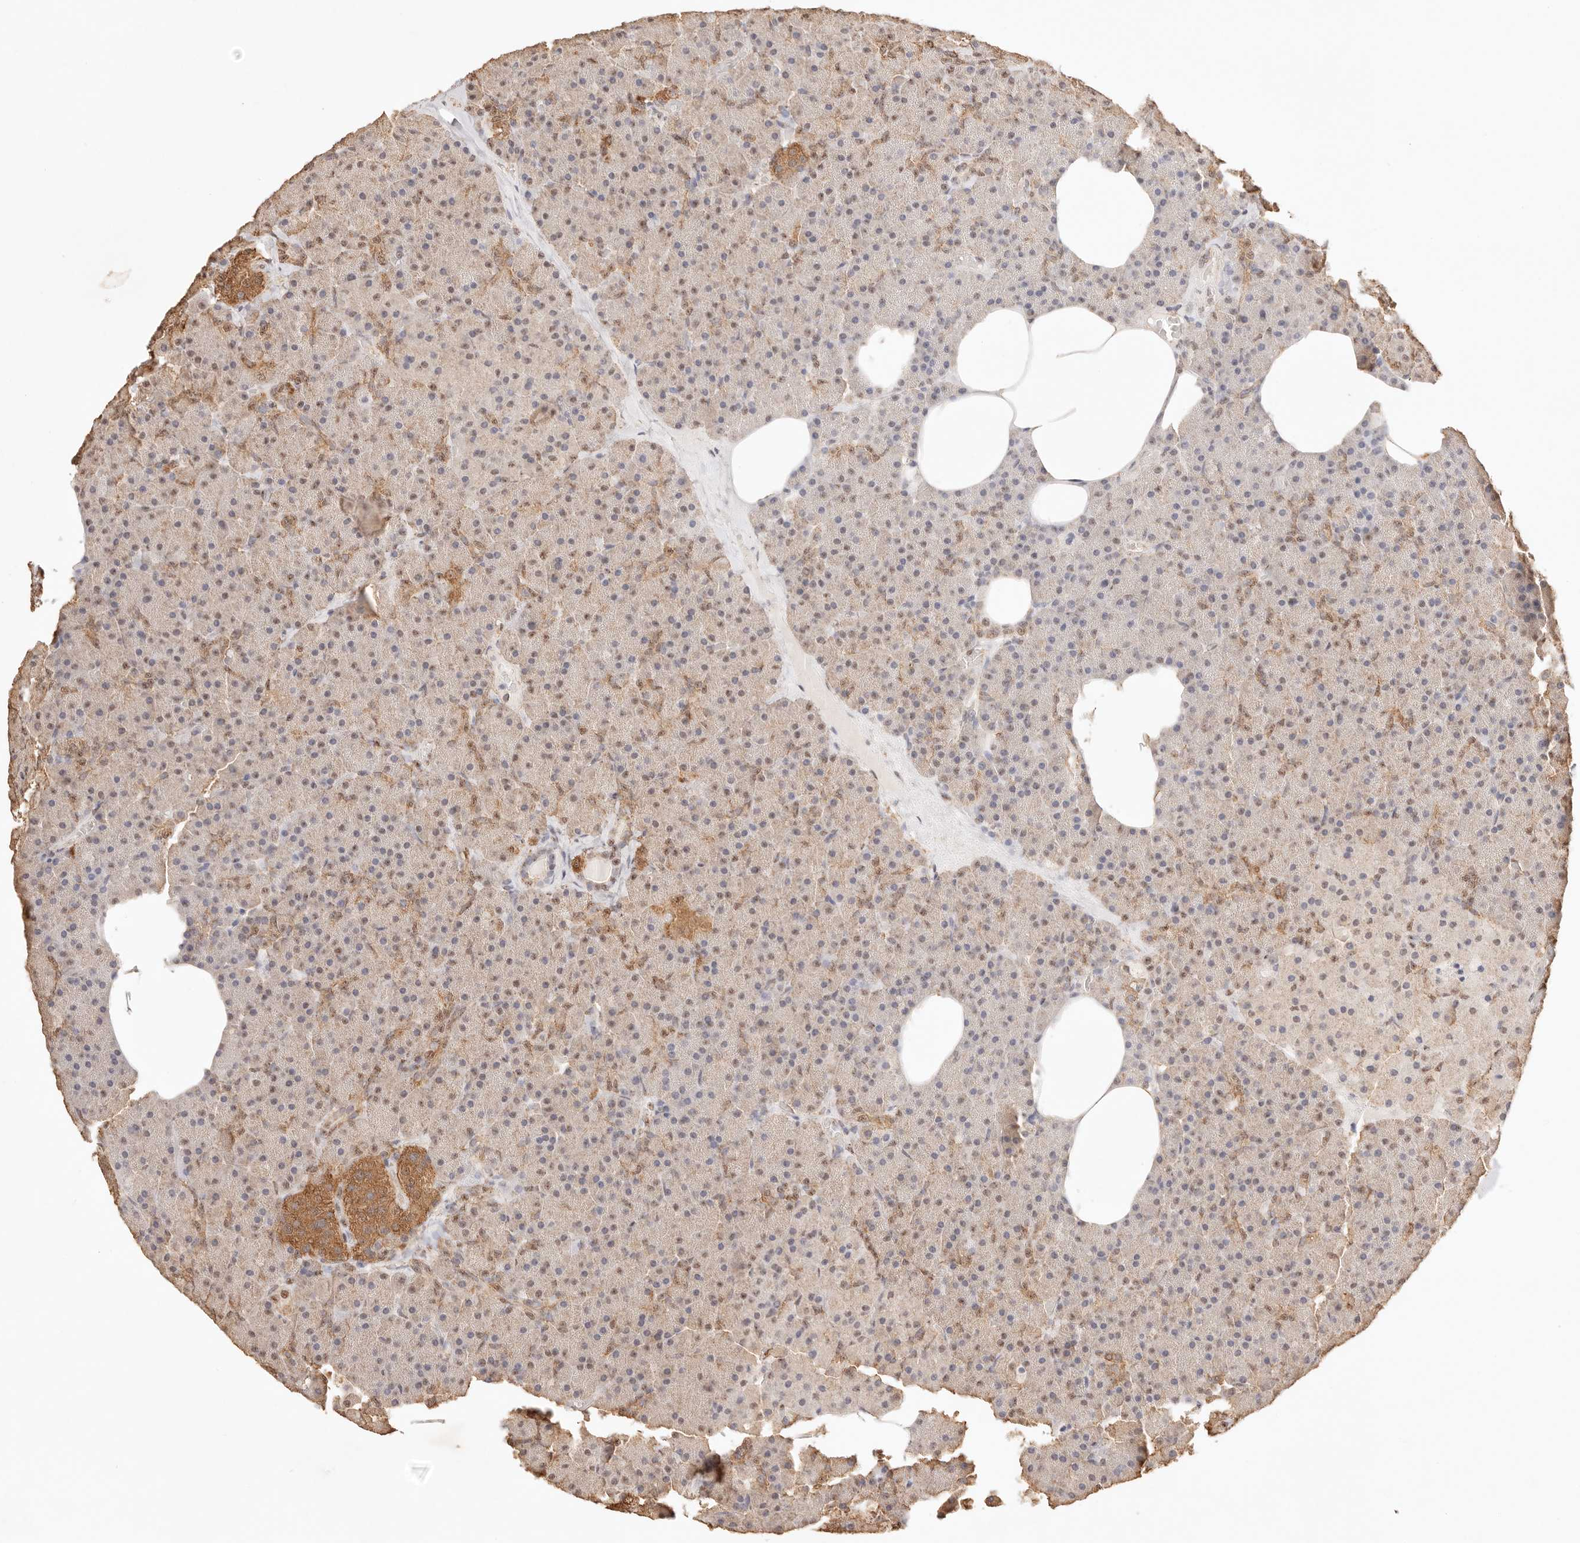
{"staining": {"intensity": "weak", "quantity": "25%-75%", "location": "nuclear"}, "tissue": "pancreas", "cell_type": "Exocrine glandular cells", "image_type": "normal", "snomed": [{"axis": "morphology", "description": "Normal tissue, NOS"}, {"axis": "morphology", "description": "Carcinoid, malignant, NOS"}, {"axis": "topography", "description": "Pancreas"}], "caption": "Pancreas stained with IHC displays weak nuclear staining in about 25%-75% of exocrine glandular cells.", "gene": "IL1R2", "patient": {"sex": "female", "age": 35}}